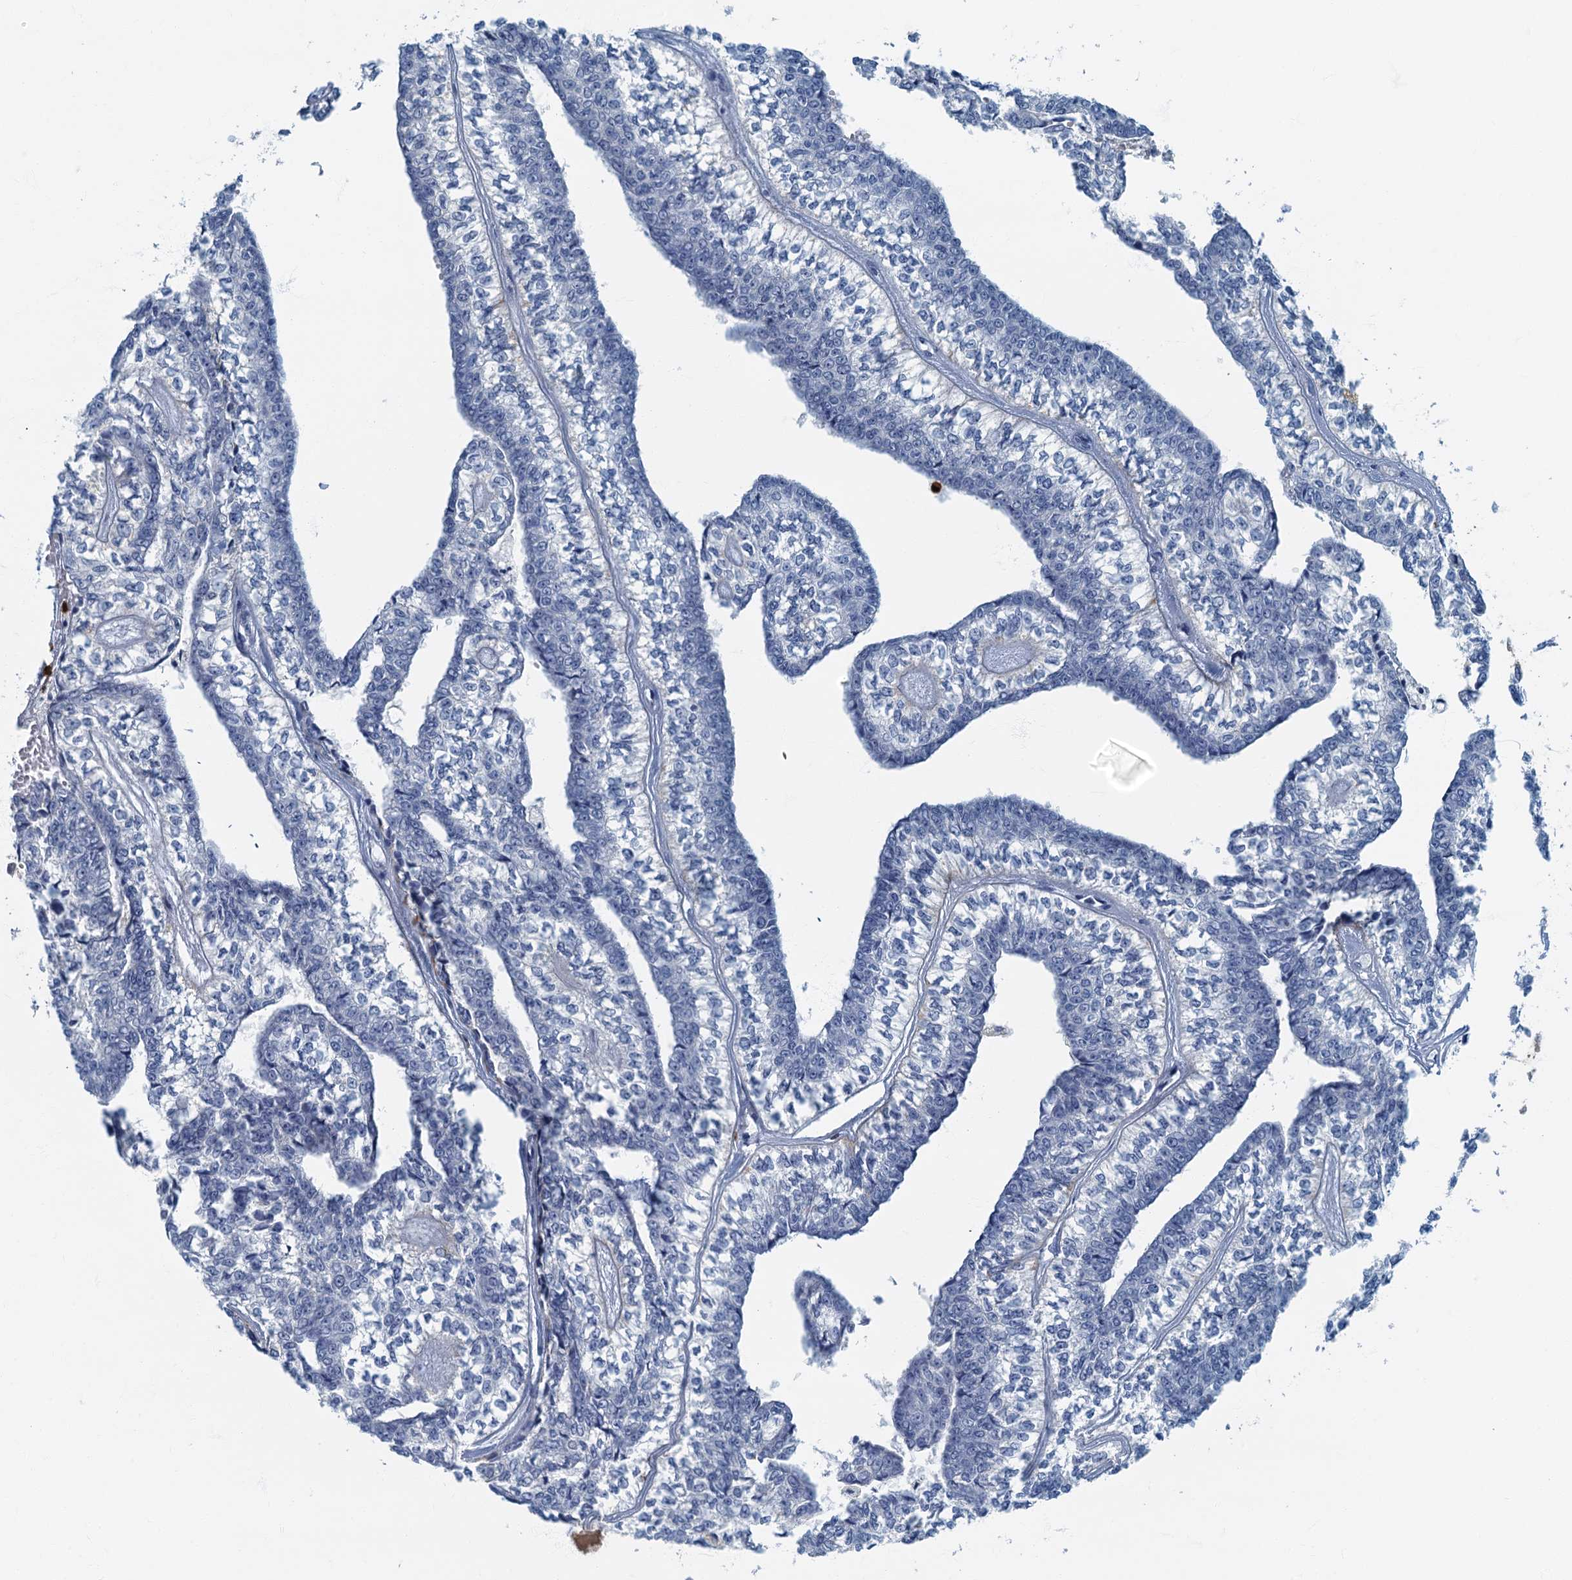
{"staining": {"intensity": "negative", "quantity": "none", "location": "none"}, "tissue": "head and neck cancer", "cell_type": "Tumor cells", "image_type": "cancer", "snomed": [{"axis": "morphology", "description": "Adenocarcinoma, NOS"}, {"axis": "topography", "description": "Head-Neck"}], "caption": "Tumor cells show no significant protein staining in head and neck adenocarcinoma.", "gene": "ANKDD1A", "patient": {"sex": "female", "age": 73}}